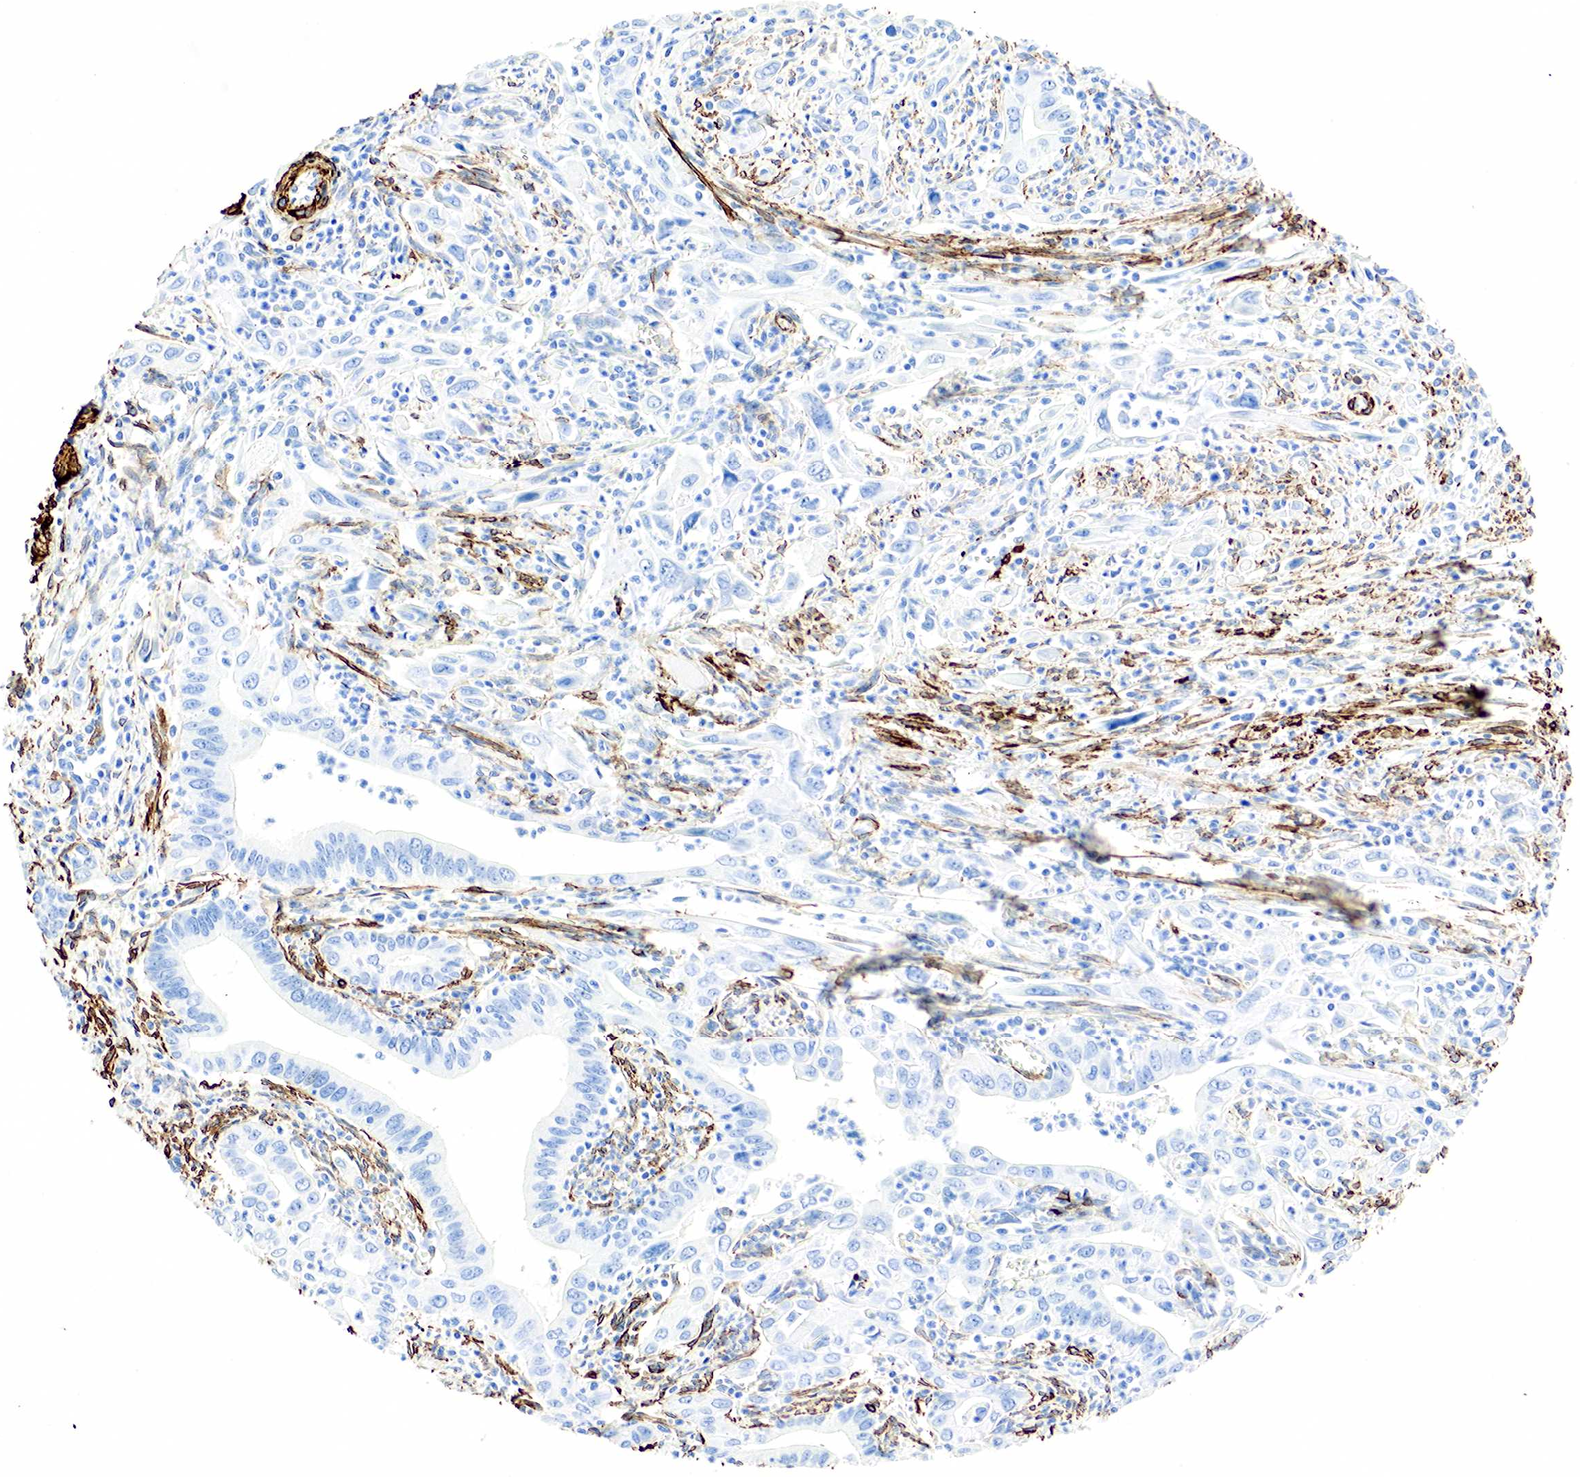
{"staining": {"intensity": "negative", "quantity": "none", "location": "none"}, "tissue": "cervical cancer", "cell_type": "Tumor cells", "image_type": "cancer", "snomed": [{"axis": "morphology", "description": "Normal tissue, NOS"}, {"axis": "morphology", "description": "Adenocarcinoma, NOS"}, {"axis": "topography", "description": "Cervix"}], "caption": "The photomicrograph reveals no staining of tumor cells in cervical cancer.", "gene": "ACTA1", "patient": {"sex": "female", "age": 34}}